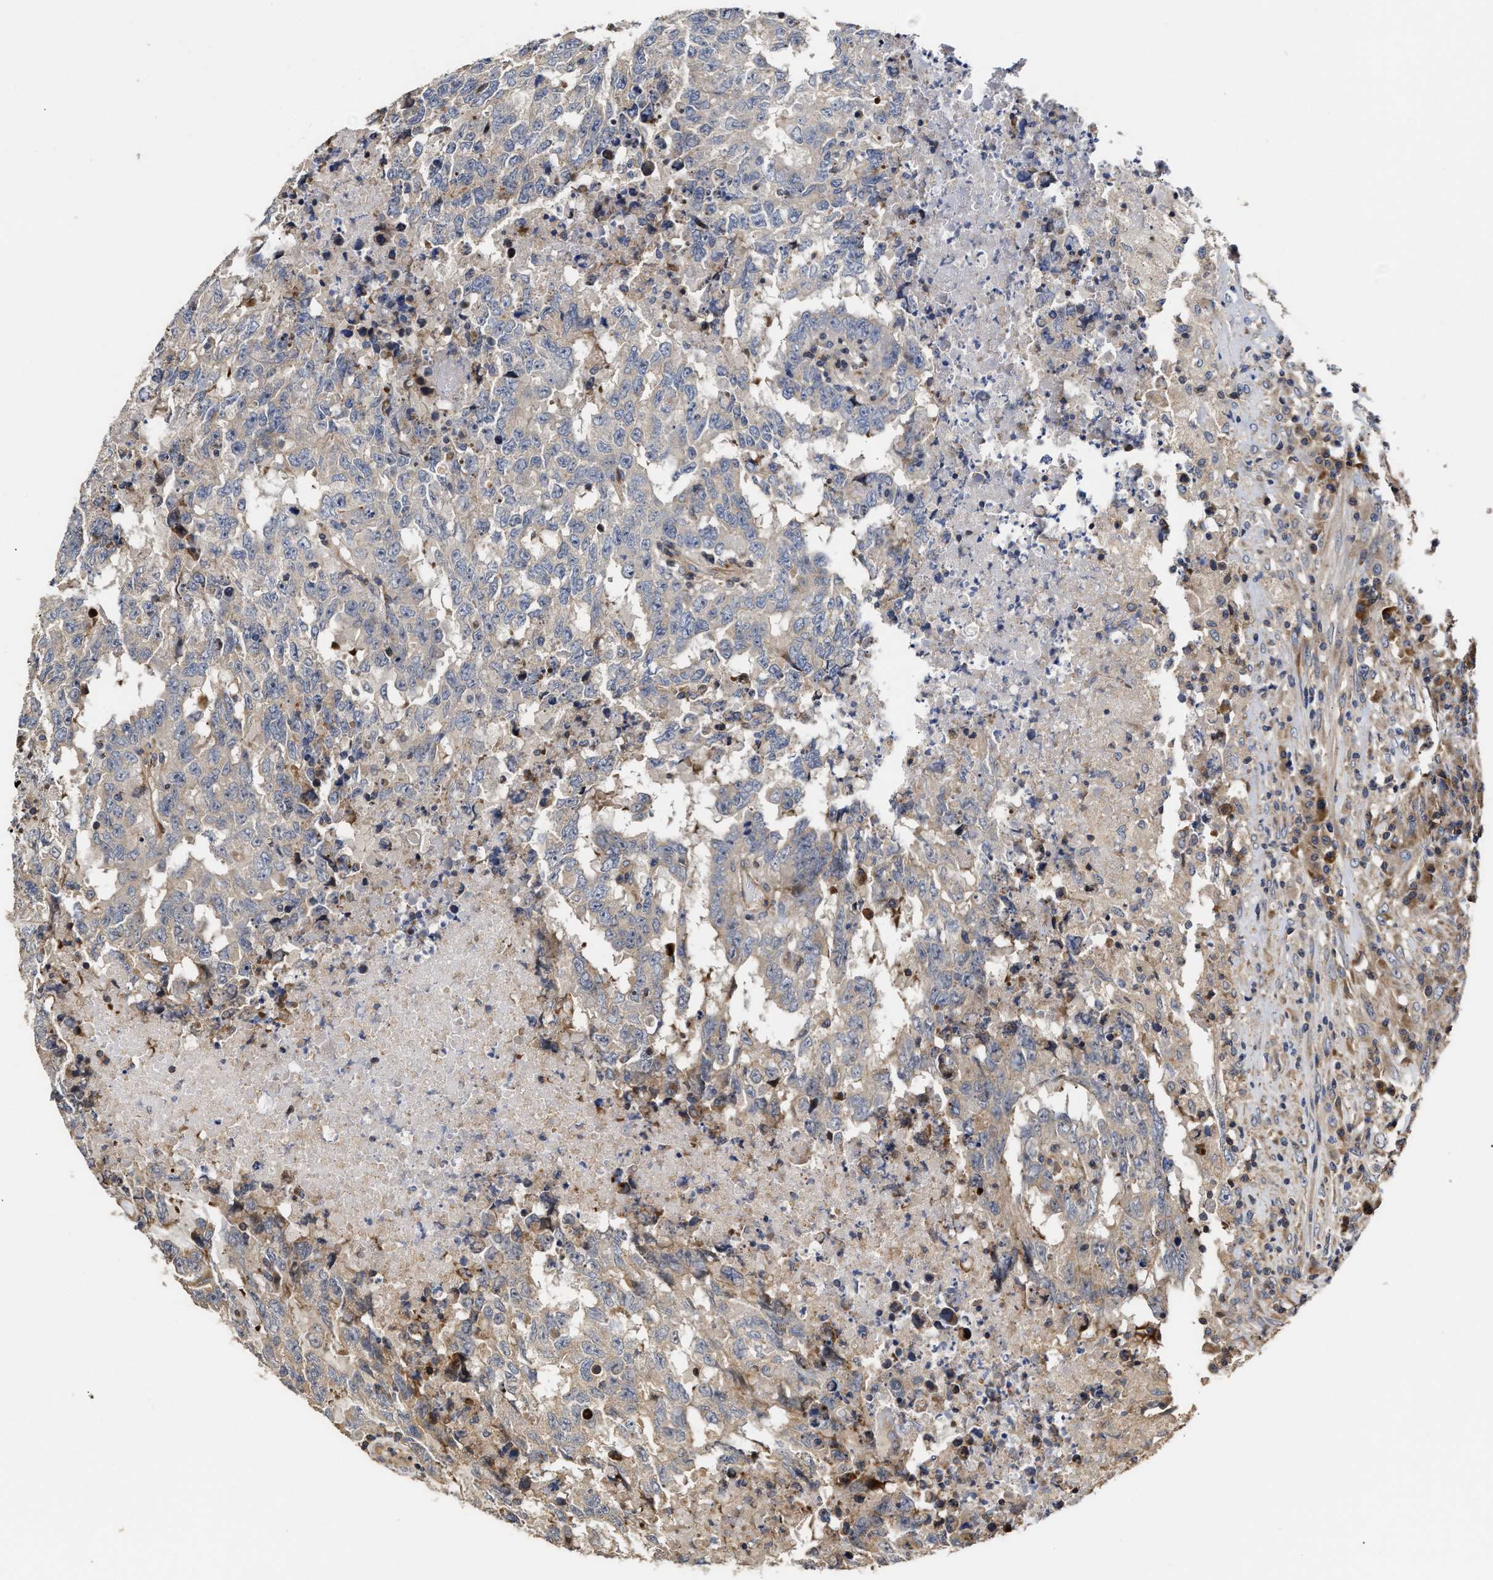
{"staining": {"intensity": "weak", "quantity": "<25%", "location": "cytoplasmic/membranous"}, "tissue": "testis cancer", "cell_type": "Tumor cells", "image_type": "cancer", "snomed": [{"axis": "morphology", "description": "Necrosis, NOS"}, {"axis": "morphology", "description": "Carcinoma, Embryonal, NOS"}, {"axis": "topography", "description": "Testis"}], "caption": "This is a photomicrograph of immunohistochemistry staining of testis embryonal carcinoma, which shows no expression in tumor cells. (DAB immunohistochemistry with hematoxylin counter stain).", "gene": "CLIP2", "patient": {"sex": "male", "age": 19}}